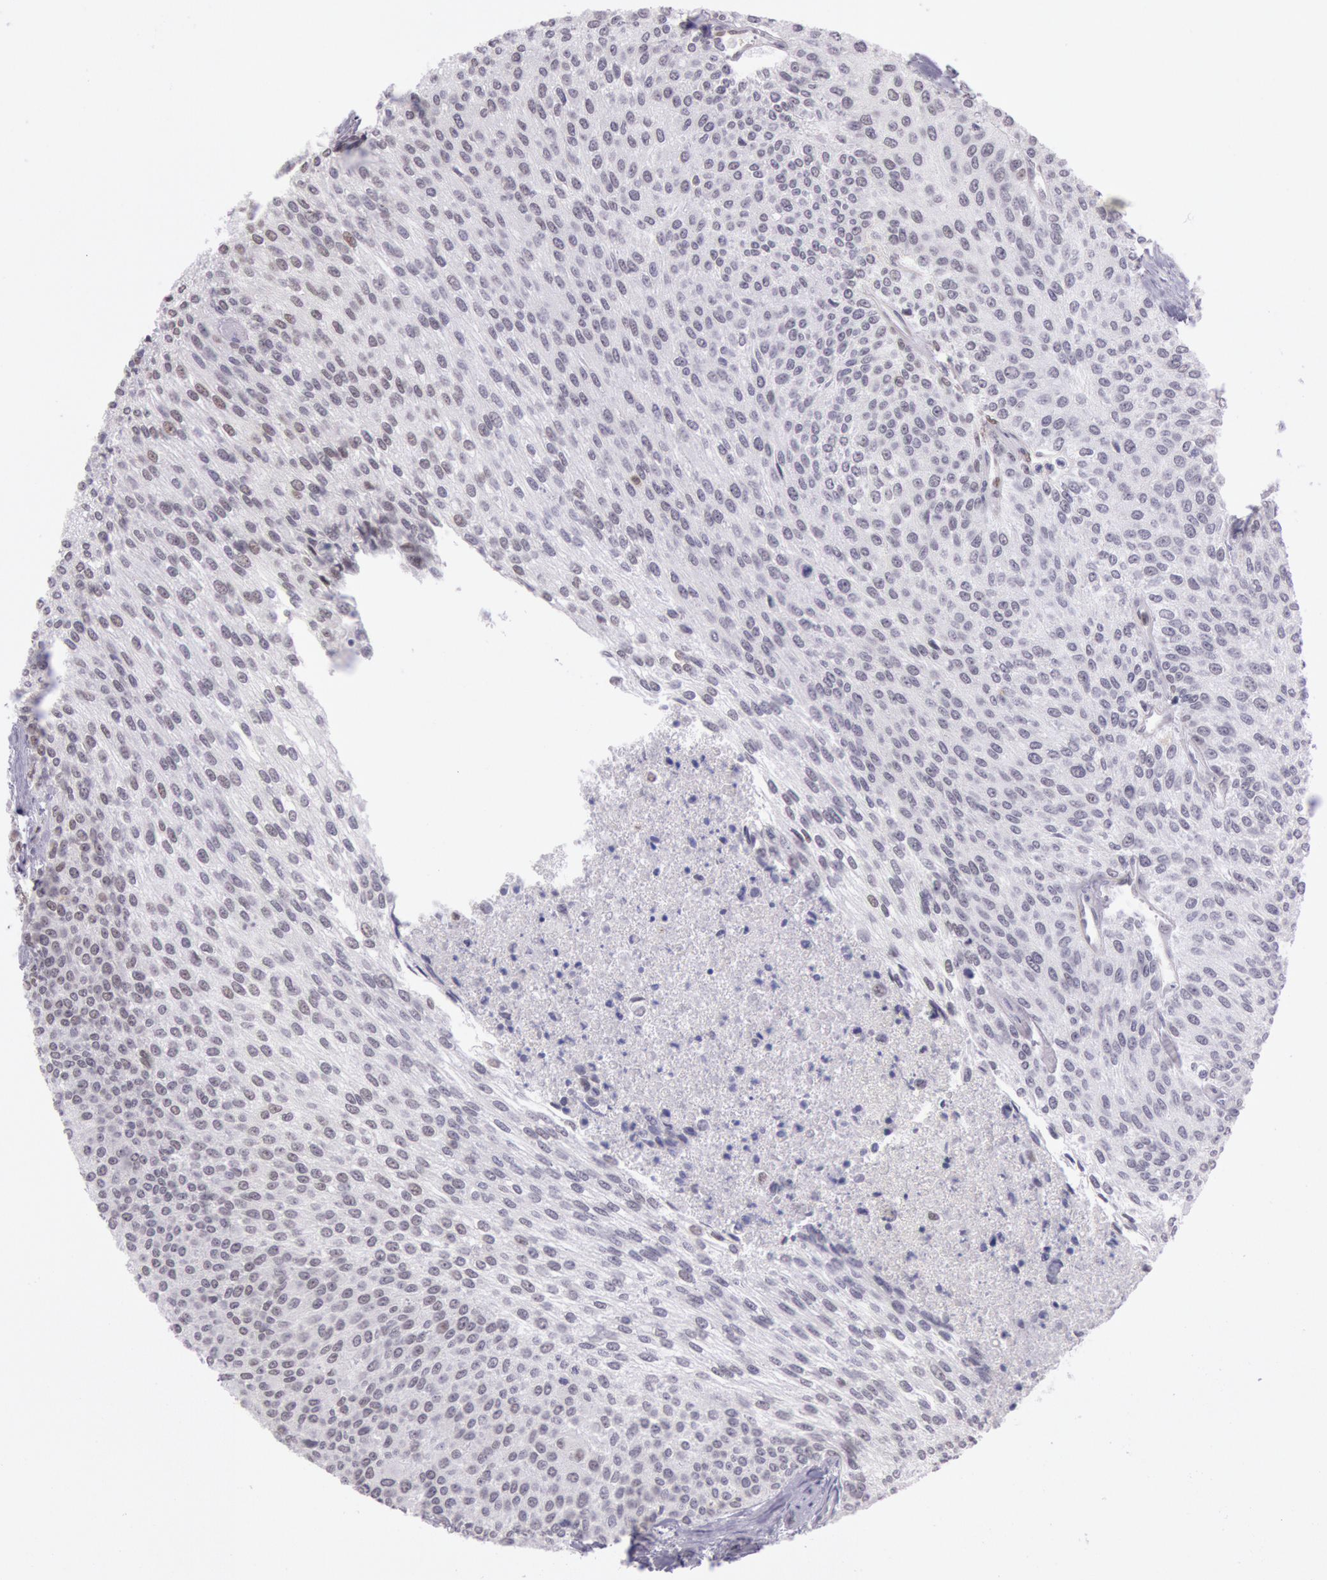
{"staining": {"intensity": "negative", "quantity": "none", "location": "none"}, "tissue": "urothelial cancer", "cell_type": "Tumor cells", "image_type": "cancer", "snomed": [{"axis": "morphology", "description": "Urothelial carcinoma, Low grade"}, {"axis": "topography", "description": "Urinary bladder"}], "caption": "DAB immunohistochemical staining of human urothelial cancer displays no significant positivity in tumor cells.", "gene": "ESS2", "patient": {"sex": "female", "age": 73}}